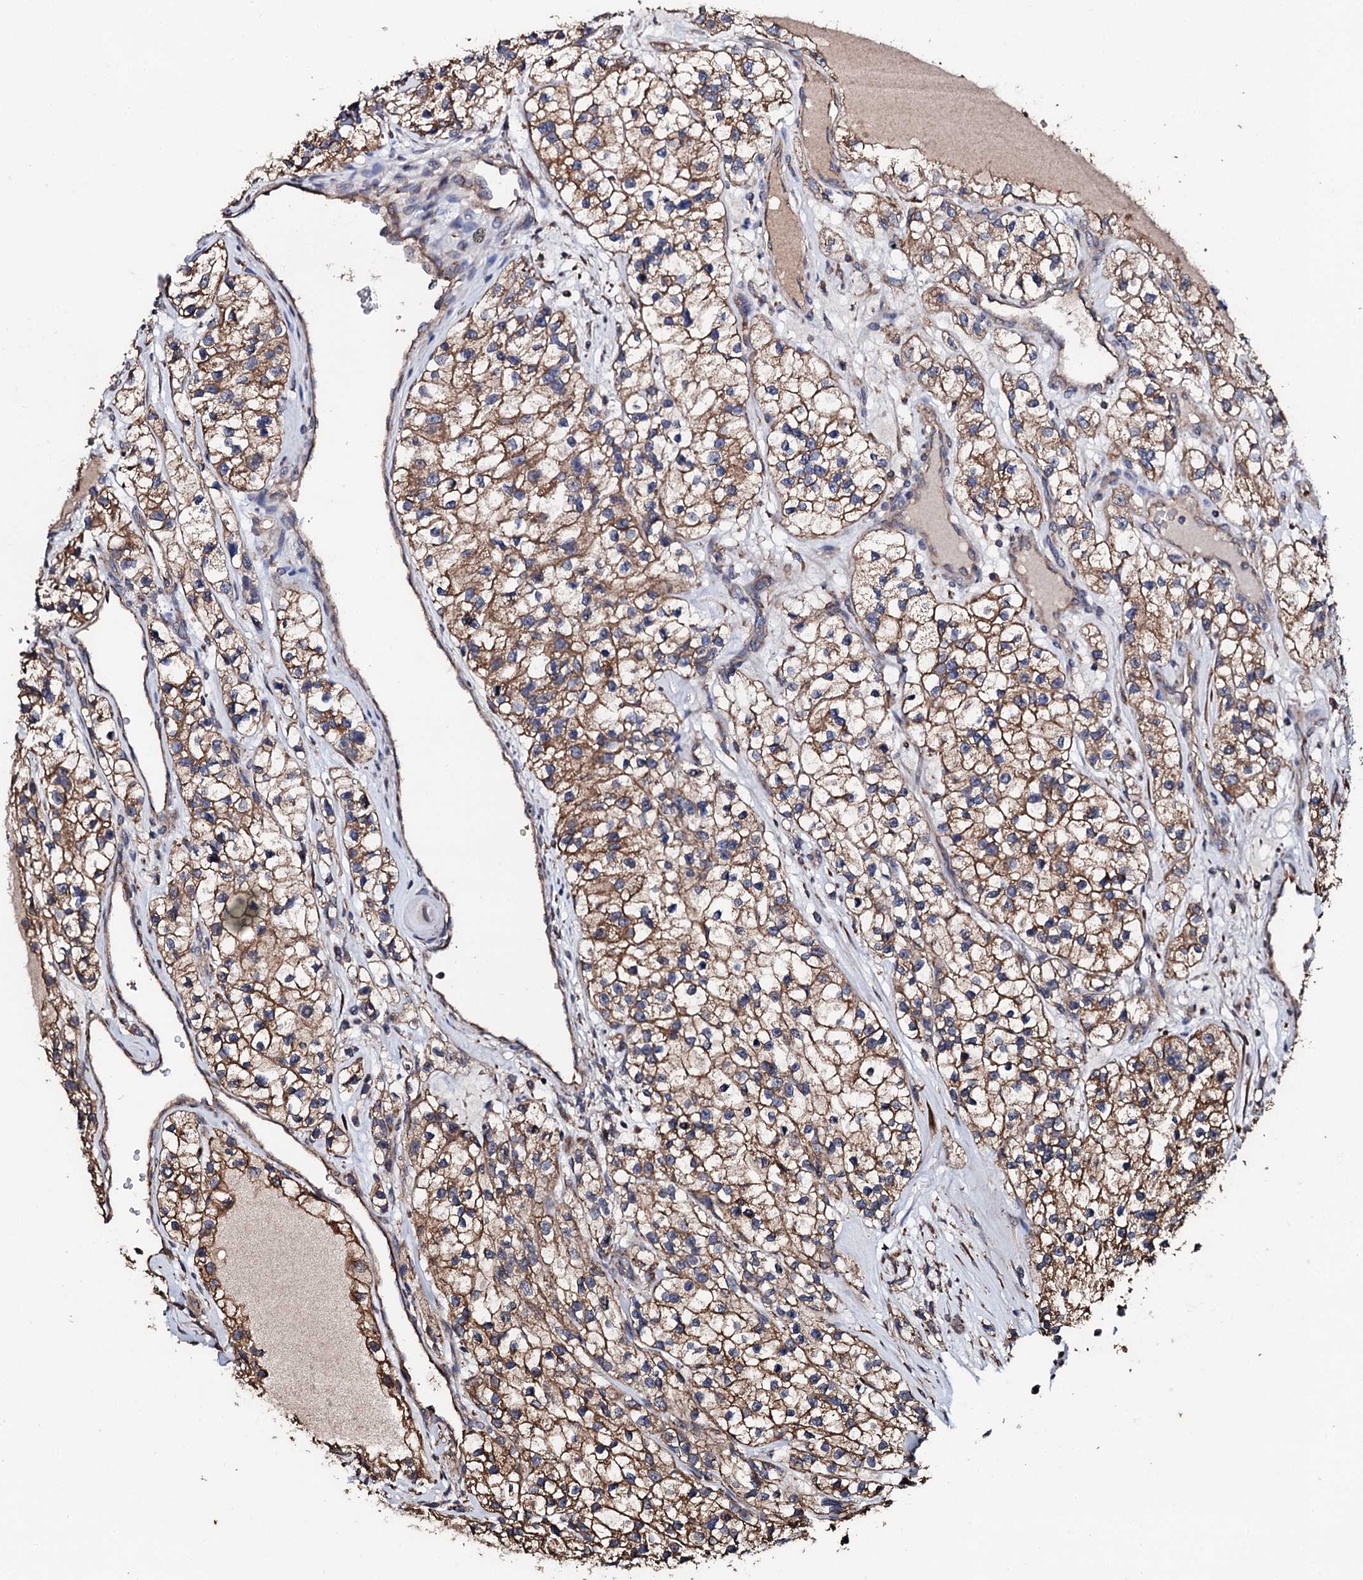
{"staining": {"intensity": "moderate", "quantity": ">75%", "location": "cytoplasmic/membranous"}, "tissue": "renal cancer", "cell_type": "Tumor cells", "image_type": "cancer", "snomed": [{"axis": "morphology", "description": "Adenocarcinoma, NOS"}, {"axis": "topography", "description": "Kidney"}], "caption": "IHC photomicrograph of renal adenocarcinoma stained for a protein (brown), which reveals medium levels of moderate cytoplasmic/membranous positivity in approximately >75% of tumor cells.", "gene": "CKAP5", "patient": {"sex": "female", "age": 57}}